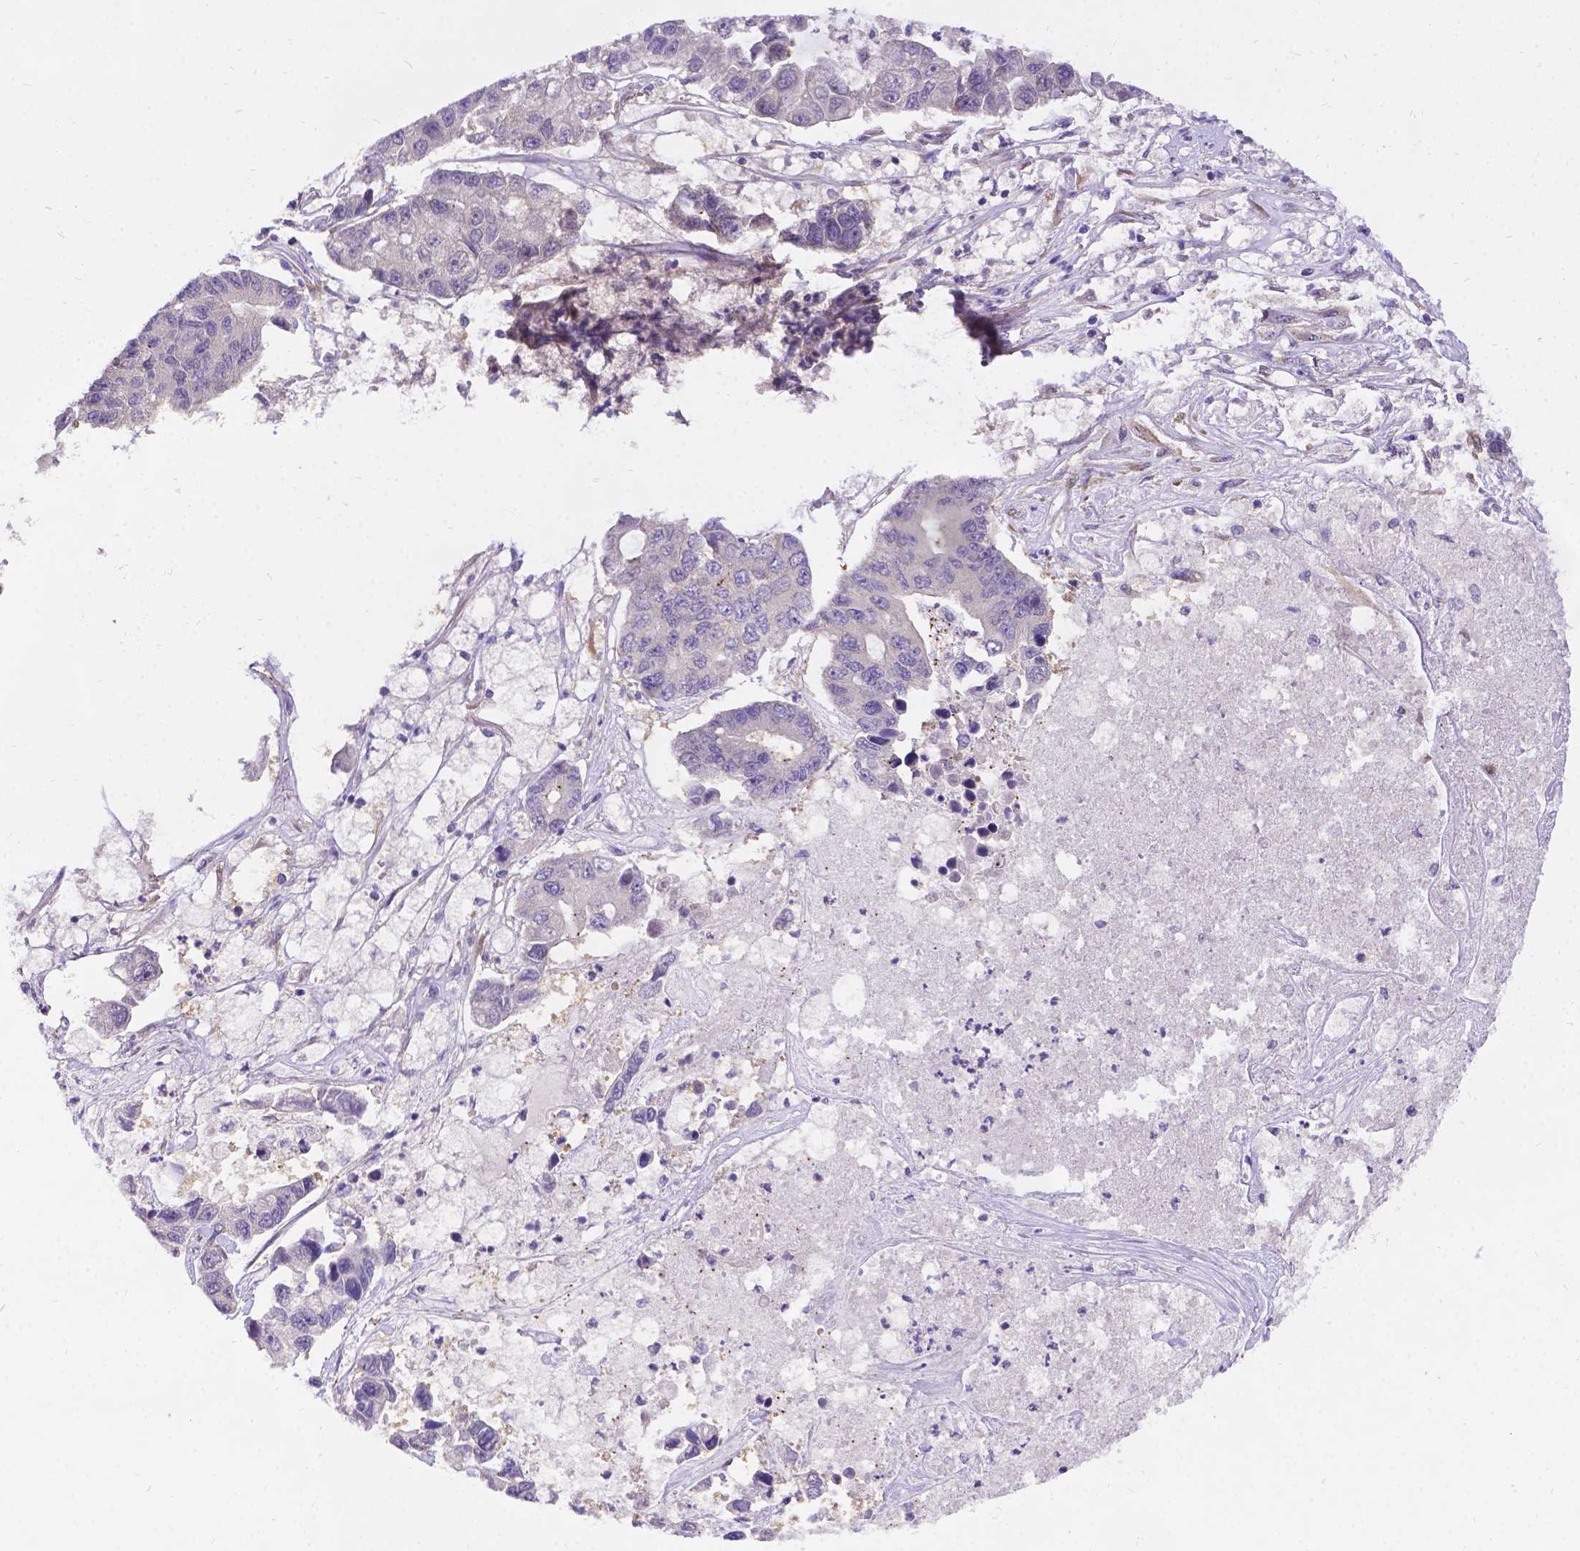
{"staining": {"intensity": "negative", "quantity": "none", "location": "none"}, "tissue": "lung cancer", "cell_type": "Tumor cells", "image_type": "cancer", "snomed": [{"axis": "morphology", "description": "Adenocarcinoma, NOS"}, {"axis": "topography", "description": "Bronchus"}, {"axis": "topography", "description": "Lung"}], "caption": "IHC image of neoplastic tissue: human lung cancer stained with DAB shows no significant protein staining in tumor cells. Brightfield microscopy of IHC stained with DAB (3,3'-diaminobenzidine) (brown) and hematoxylin (blue), captured at high magnification.", "gene": "DENND6A", "patient": {"sex": "female", "age": 51}}